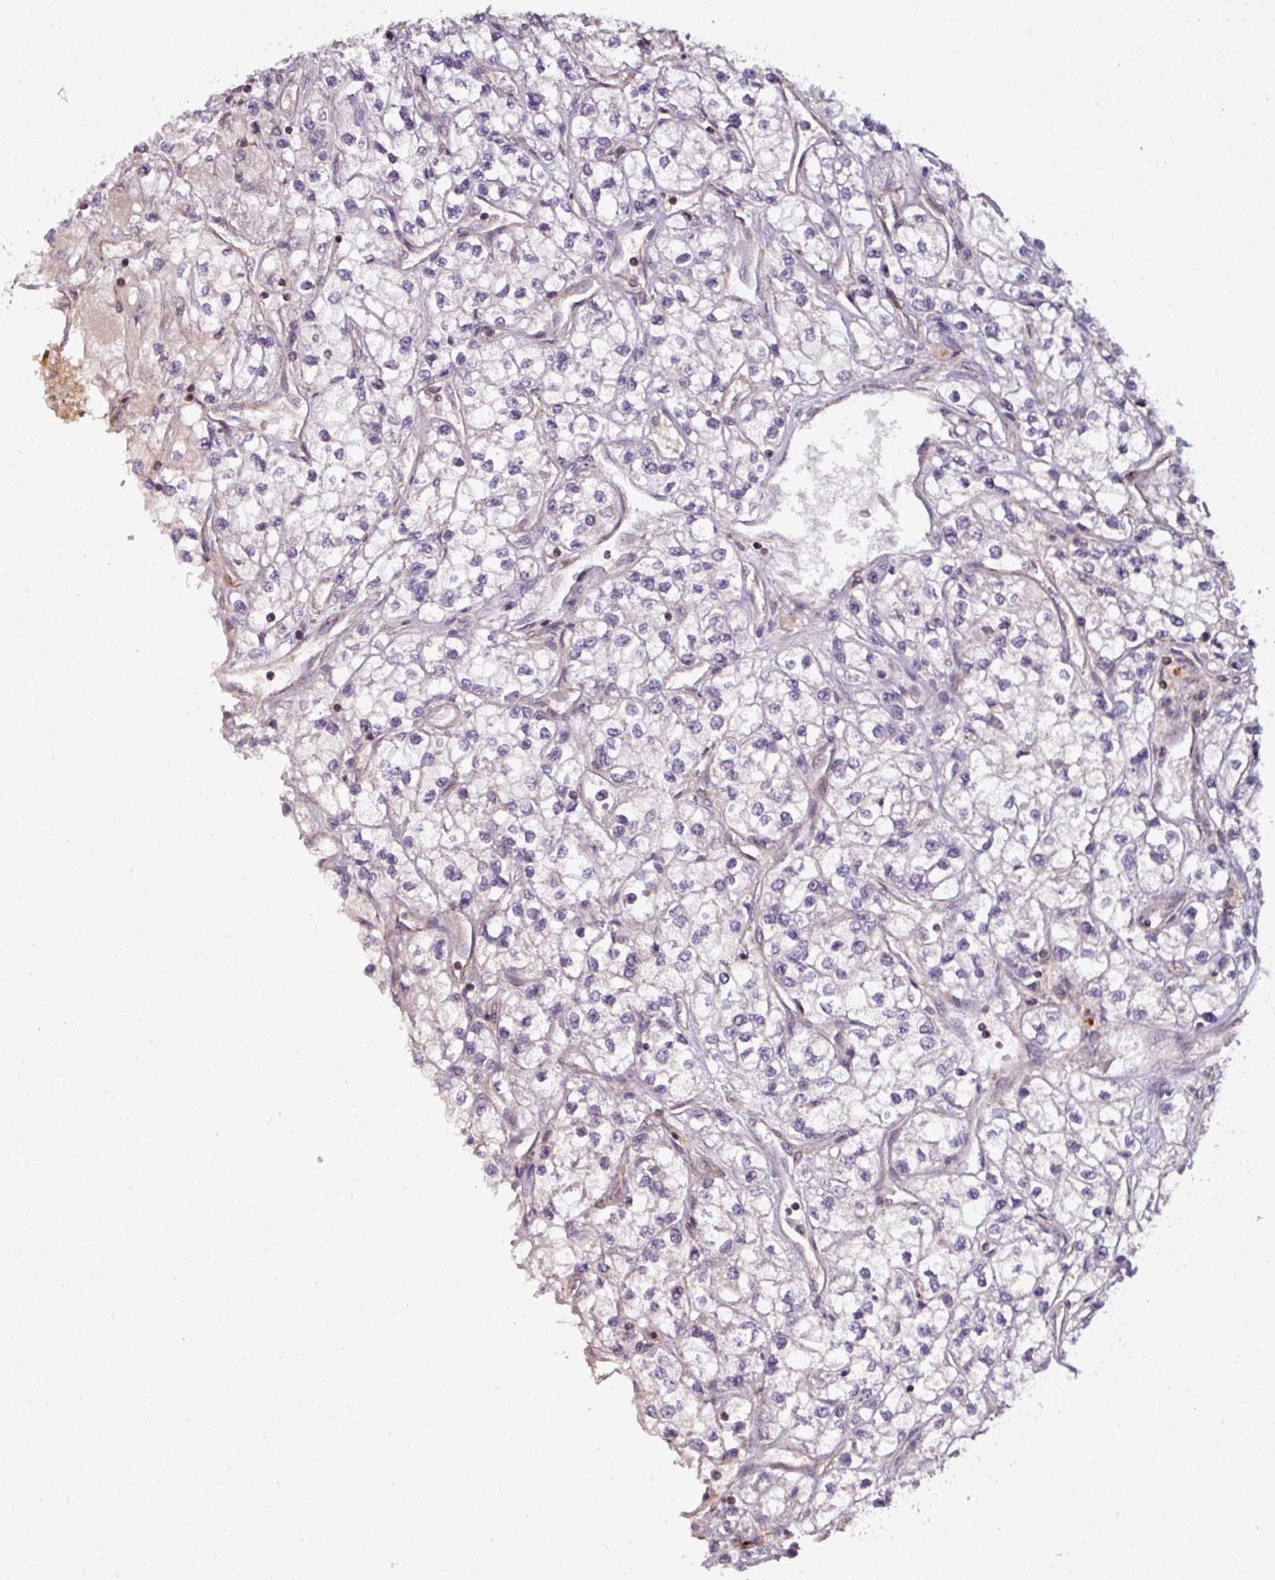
{"staining": {"intensity": "weak", "quantity": "25%-75%", "location": "cytoplasmic/membranous"}, "tissue": "renal cancer", "cell_type": "Tumor cells", "image_type": "cancer", "snomed": [{"axis": "morphology", "description": "Adenocarcinoma, NOS"}, {"axis": "topography", "description": "Kidney"}], "caption": "This photomicrograph shows immunohistochemistry staining of human renal cancer, with low weak cytoplasmic/membranous staining in about 25%-75% of tumor cells.", "gene": "TUSC3", "patient": {"sex": "male", "age": 80}}